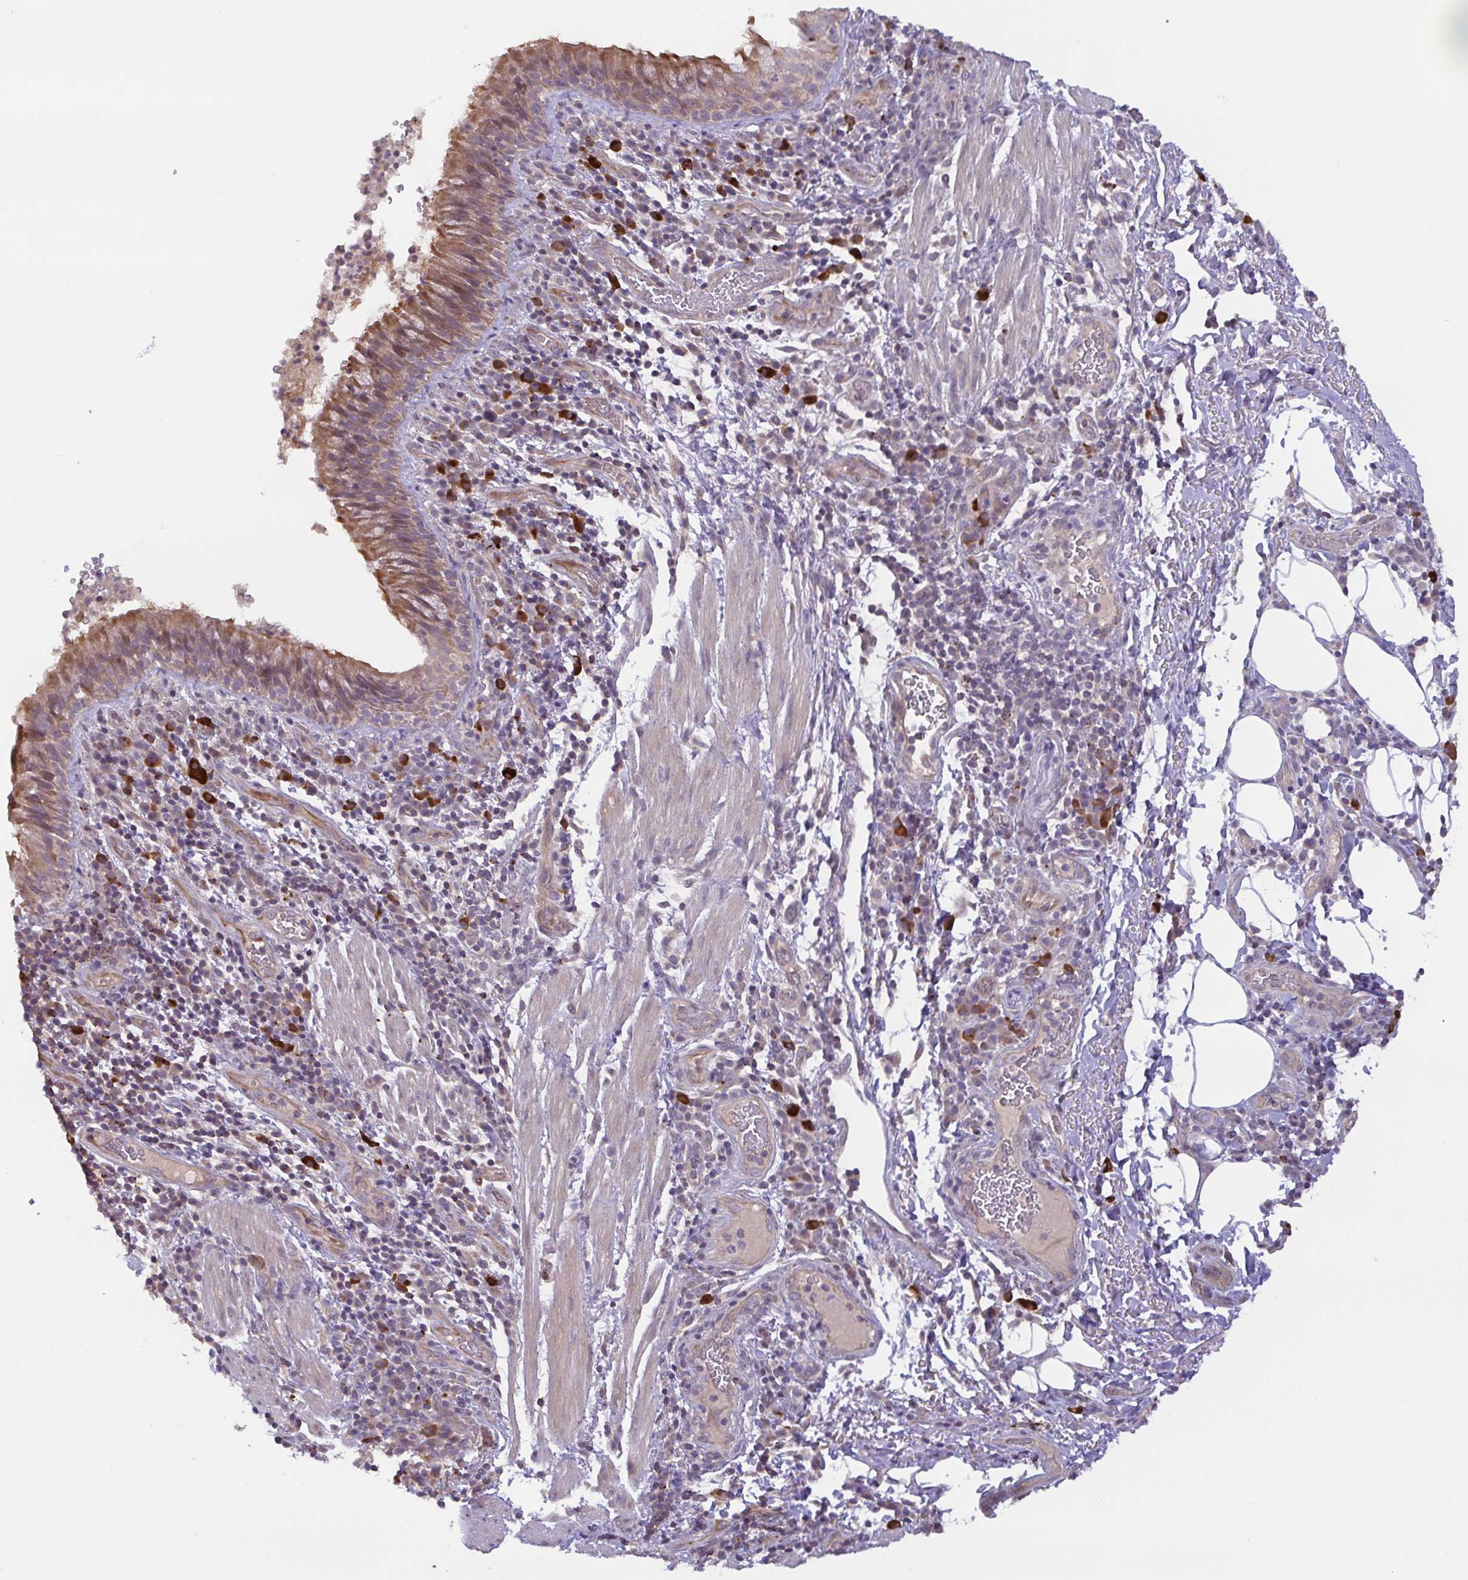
{"staining": {"intensity": "moderate", "quantity": ">75%", "location": "cytoplasmic/membranous"}, "tissue": "bronchus", "cell_type": "Respiratory epithelial cells", "image_type": "normal", "snomed": [{"axis": "morphology", "description": "Normal tissue, NOS"}, {"axis": "topography", "description": "Lymph node"}, {"axis": "topography", "description": "Bronchus"}], "caption": "DAB (3,3'-diaminobenzidine) immunohistochemical staining of benign human bronchus demonstrates moderate cytoplasmic/membranous protein staining in about >75% of respiratory epithelial cells. (brown staining indicates protein expression, while blue staining denotes nuclei).", "gene": "OSBPL7", "patient": {"sex": "male", "age": 56}}